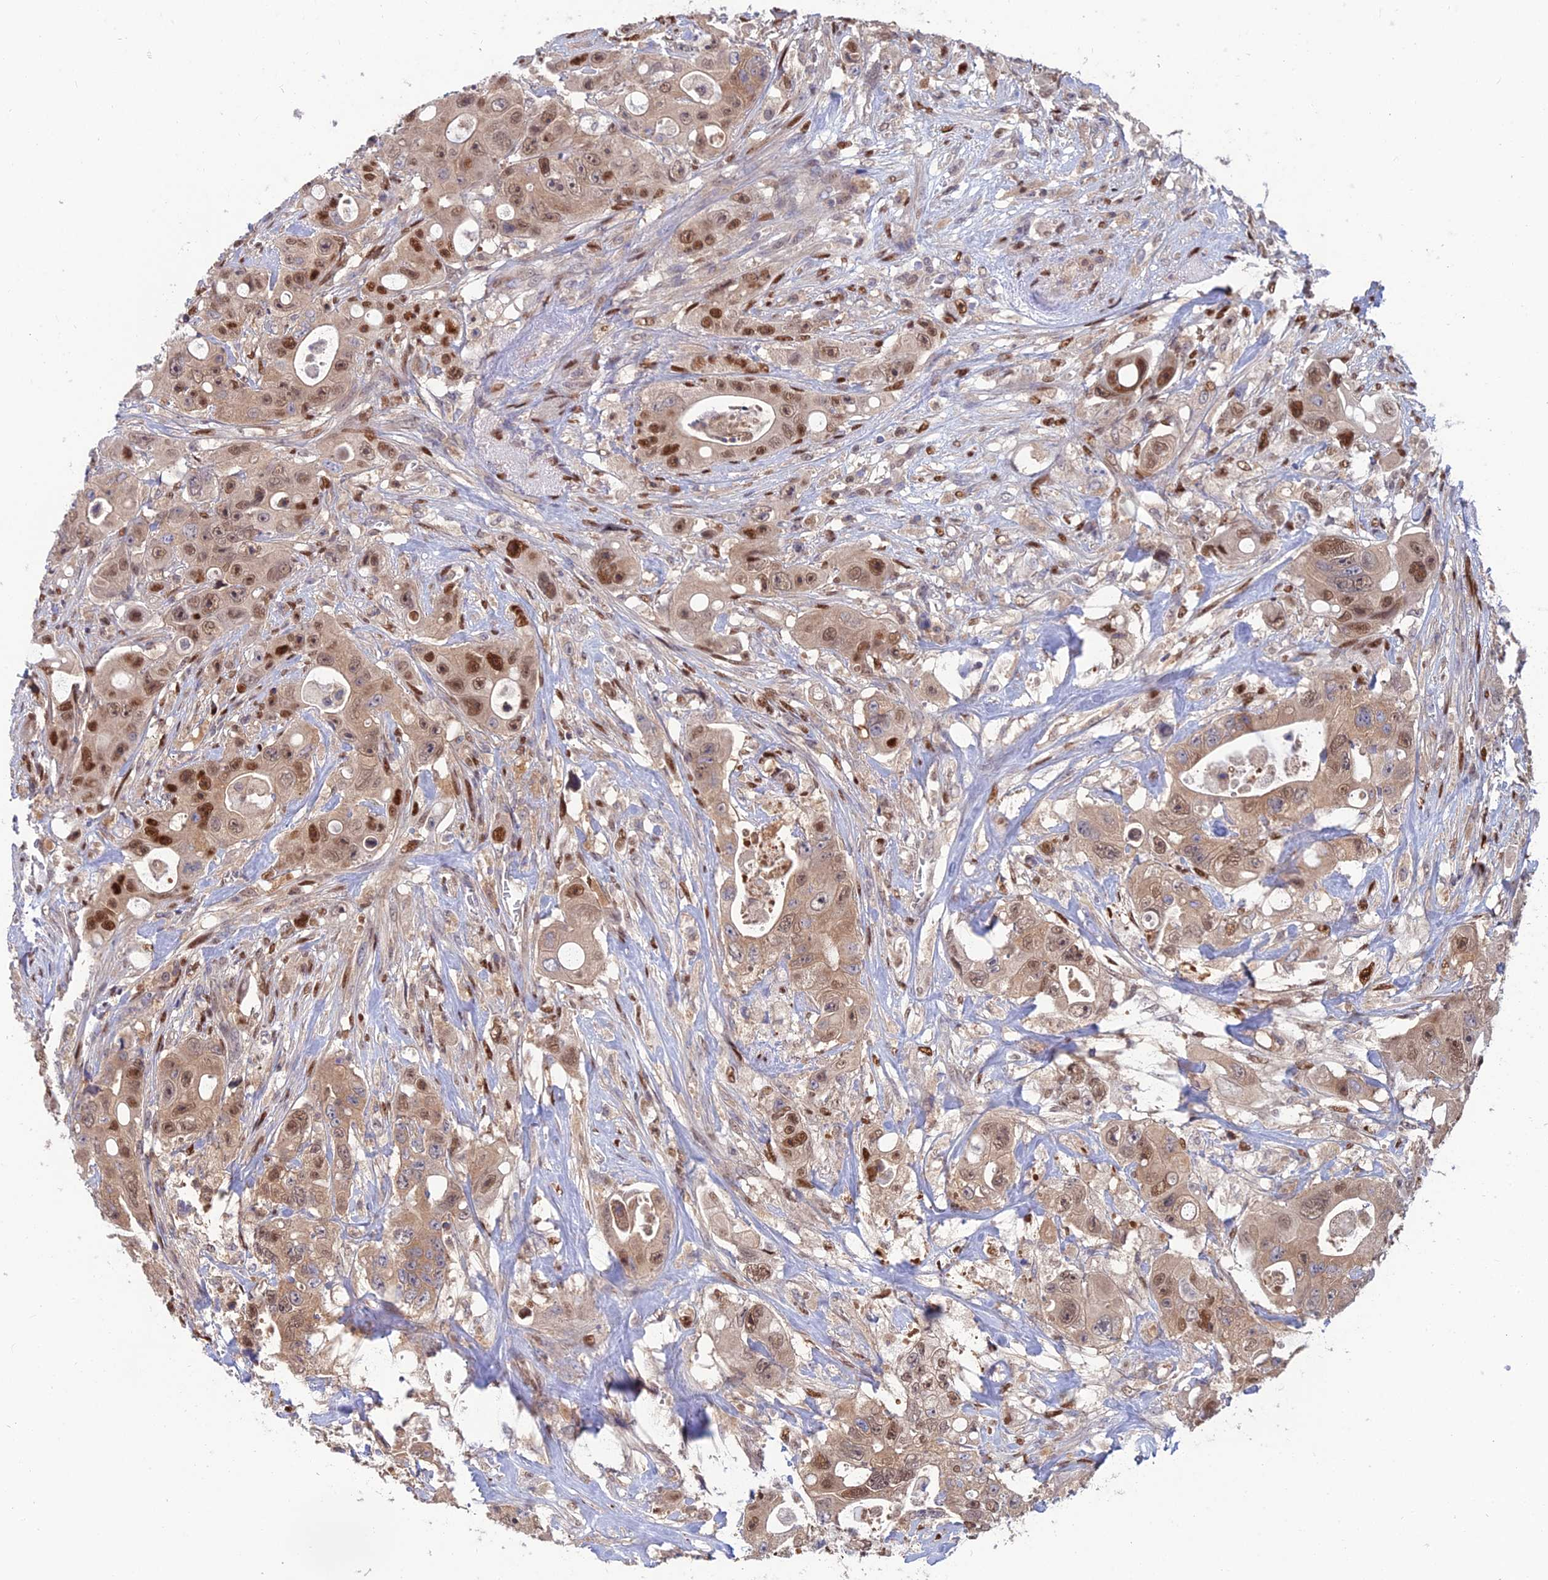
{"staining": {"intensity": "moderate", "quantity": ">75%", "location": "cytoplasmic/membranous,nuclear"}, "tissue": "colorectal cancer", "cell_type": "Tumor cells", "image_type": "cancer", "snomed": [{"axis": "morphology", "description": "Adenocarcinoma, NOS"}, {"axis": "topography", "description": "Colon"}], "caption": "IHC (DAB) staining of adenocarcinoma (colorectal) exhibits moderate cytoplasmic/membranous and nuclear protein positivity in approximately >75% of tumor cells.", "gene": "DNPEP", "patient": {"sex": "female", "age": 46}}